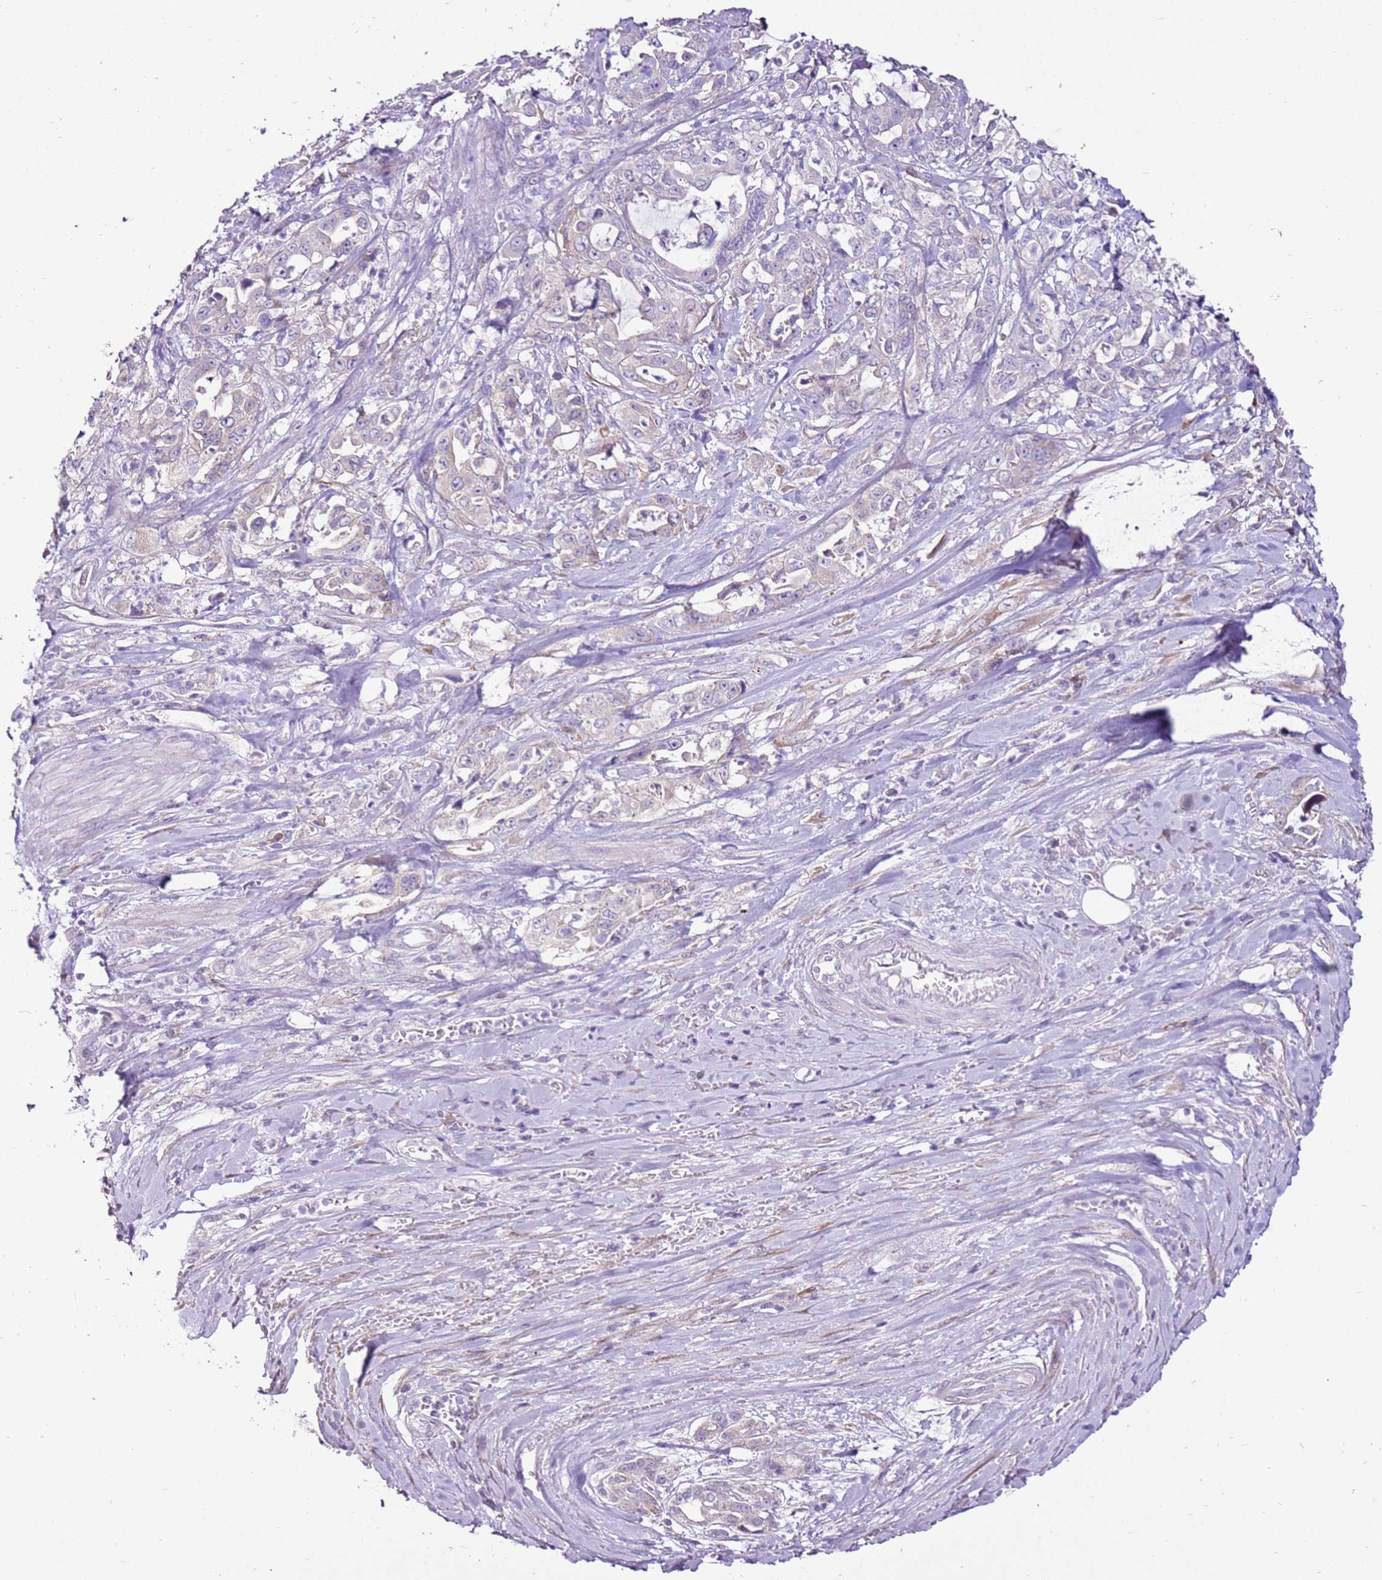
{"staining": {"intensity": "negative", "quantity": "none", "location": "none"}, "tissue": "pancreatic cancer", "cell_type": "Tumor cells", "image_type": "cancer", "snomed": [{"axis": "morphology", "description": "Adenocarcinoma, NOS"}, {"axis": "topography", "description": "Pancreas"}], "caption": "Immunohistochemistry of pancreatic cancer (adenocarcinoma) shows no expression in tumor cells. The staining was performed using DAB to visualize the protein expression in brown, while the nuclei were stained in blue with hematoxylin (Magnification: 20x).", "gene": "SLC38A5", "patient": {"sex": "female", "age": 61}}